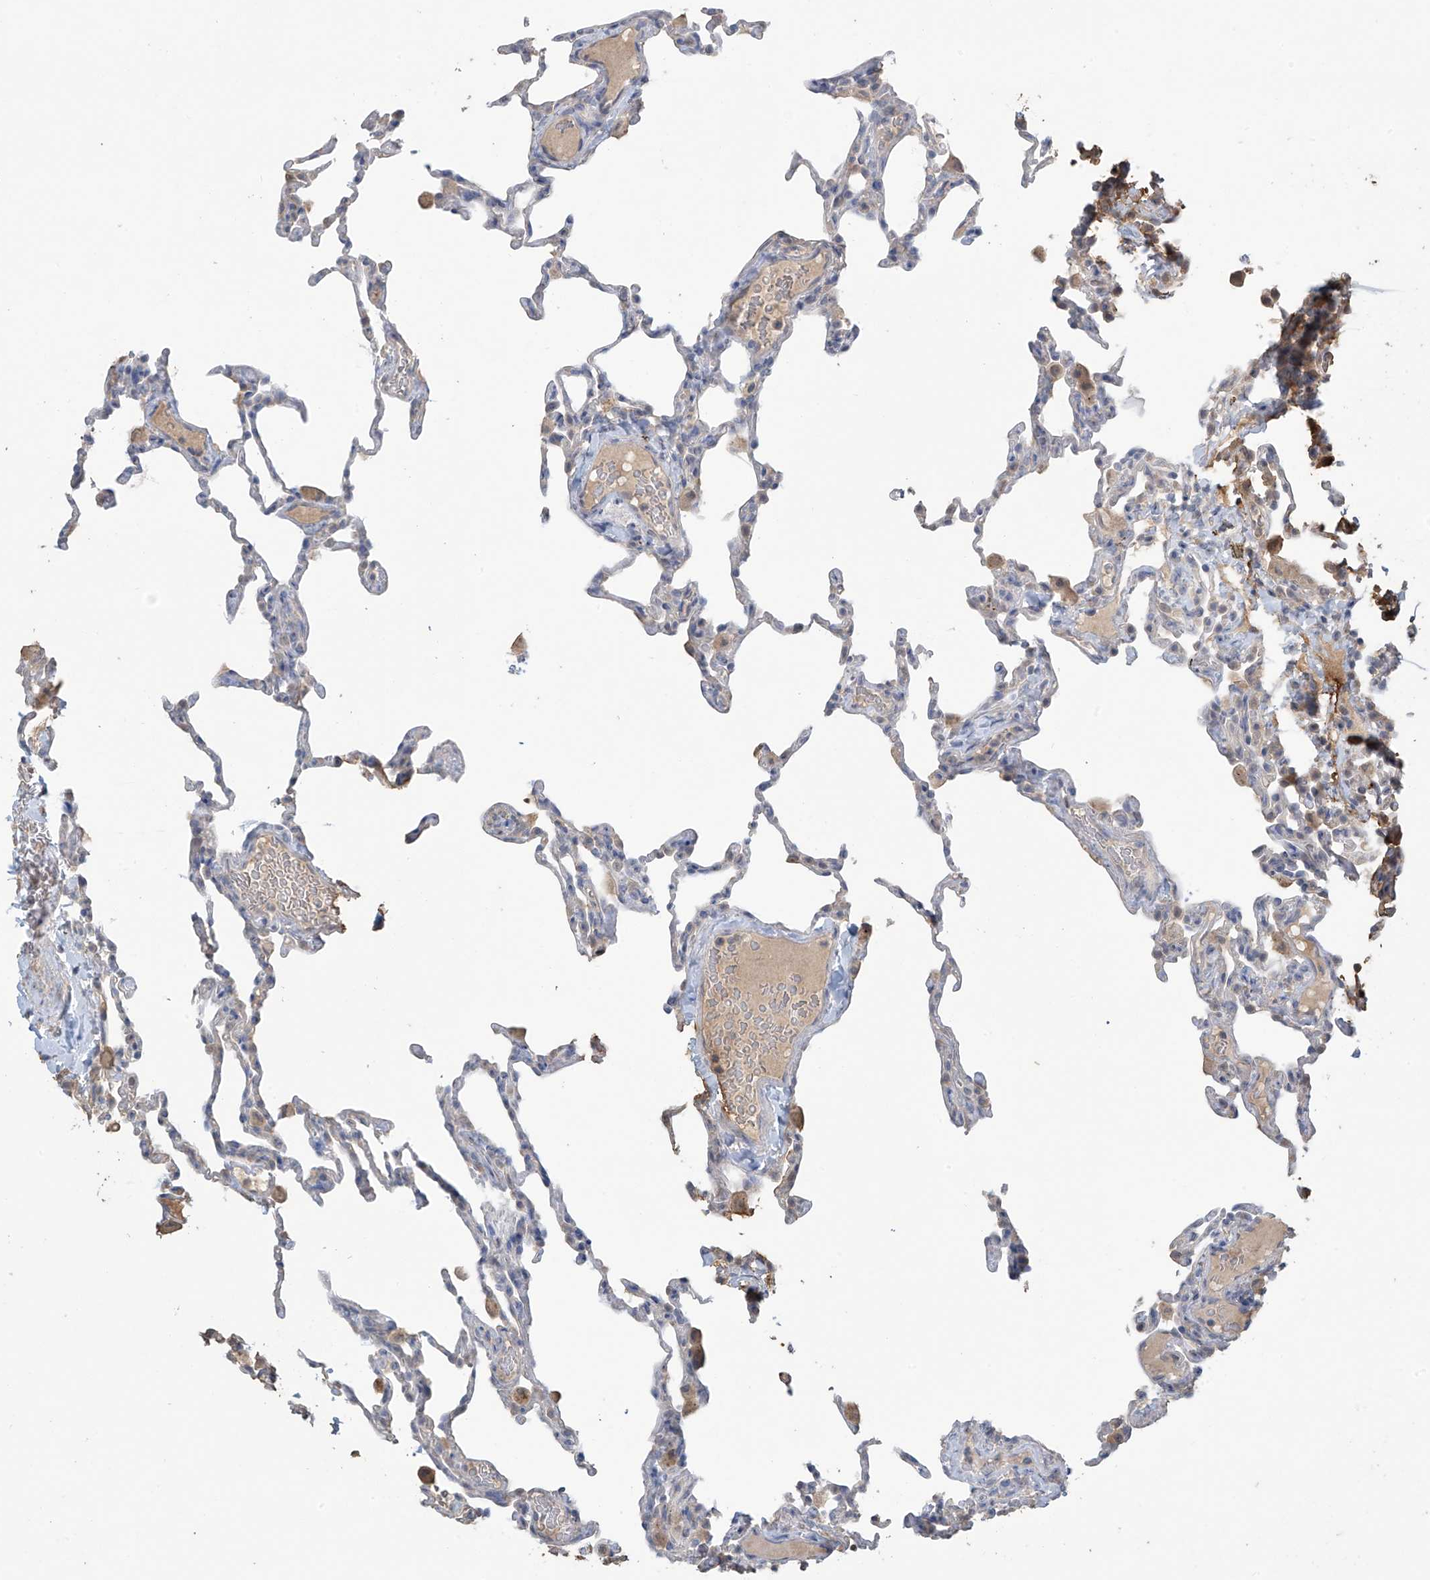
{"staining": {"intensity": "negative", "quantity": "none", "location": "none"}, "tissue": "lung", "cell_type": "Alveolar cells", "image_type": "normal", "snomed": [{"axis": "morphology", "description": "Normal tissue, NOS"}, {"axis": "topography", "description": "Lung"}], "caption": "A photomicrograph of human lung is negative for staining in alveolar cells.", "gene": "SLFN14", "patient": {"sex": "male", "age": 20}}